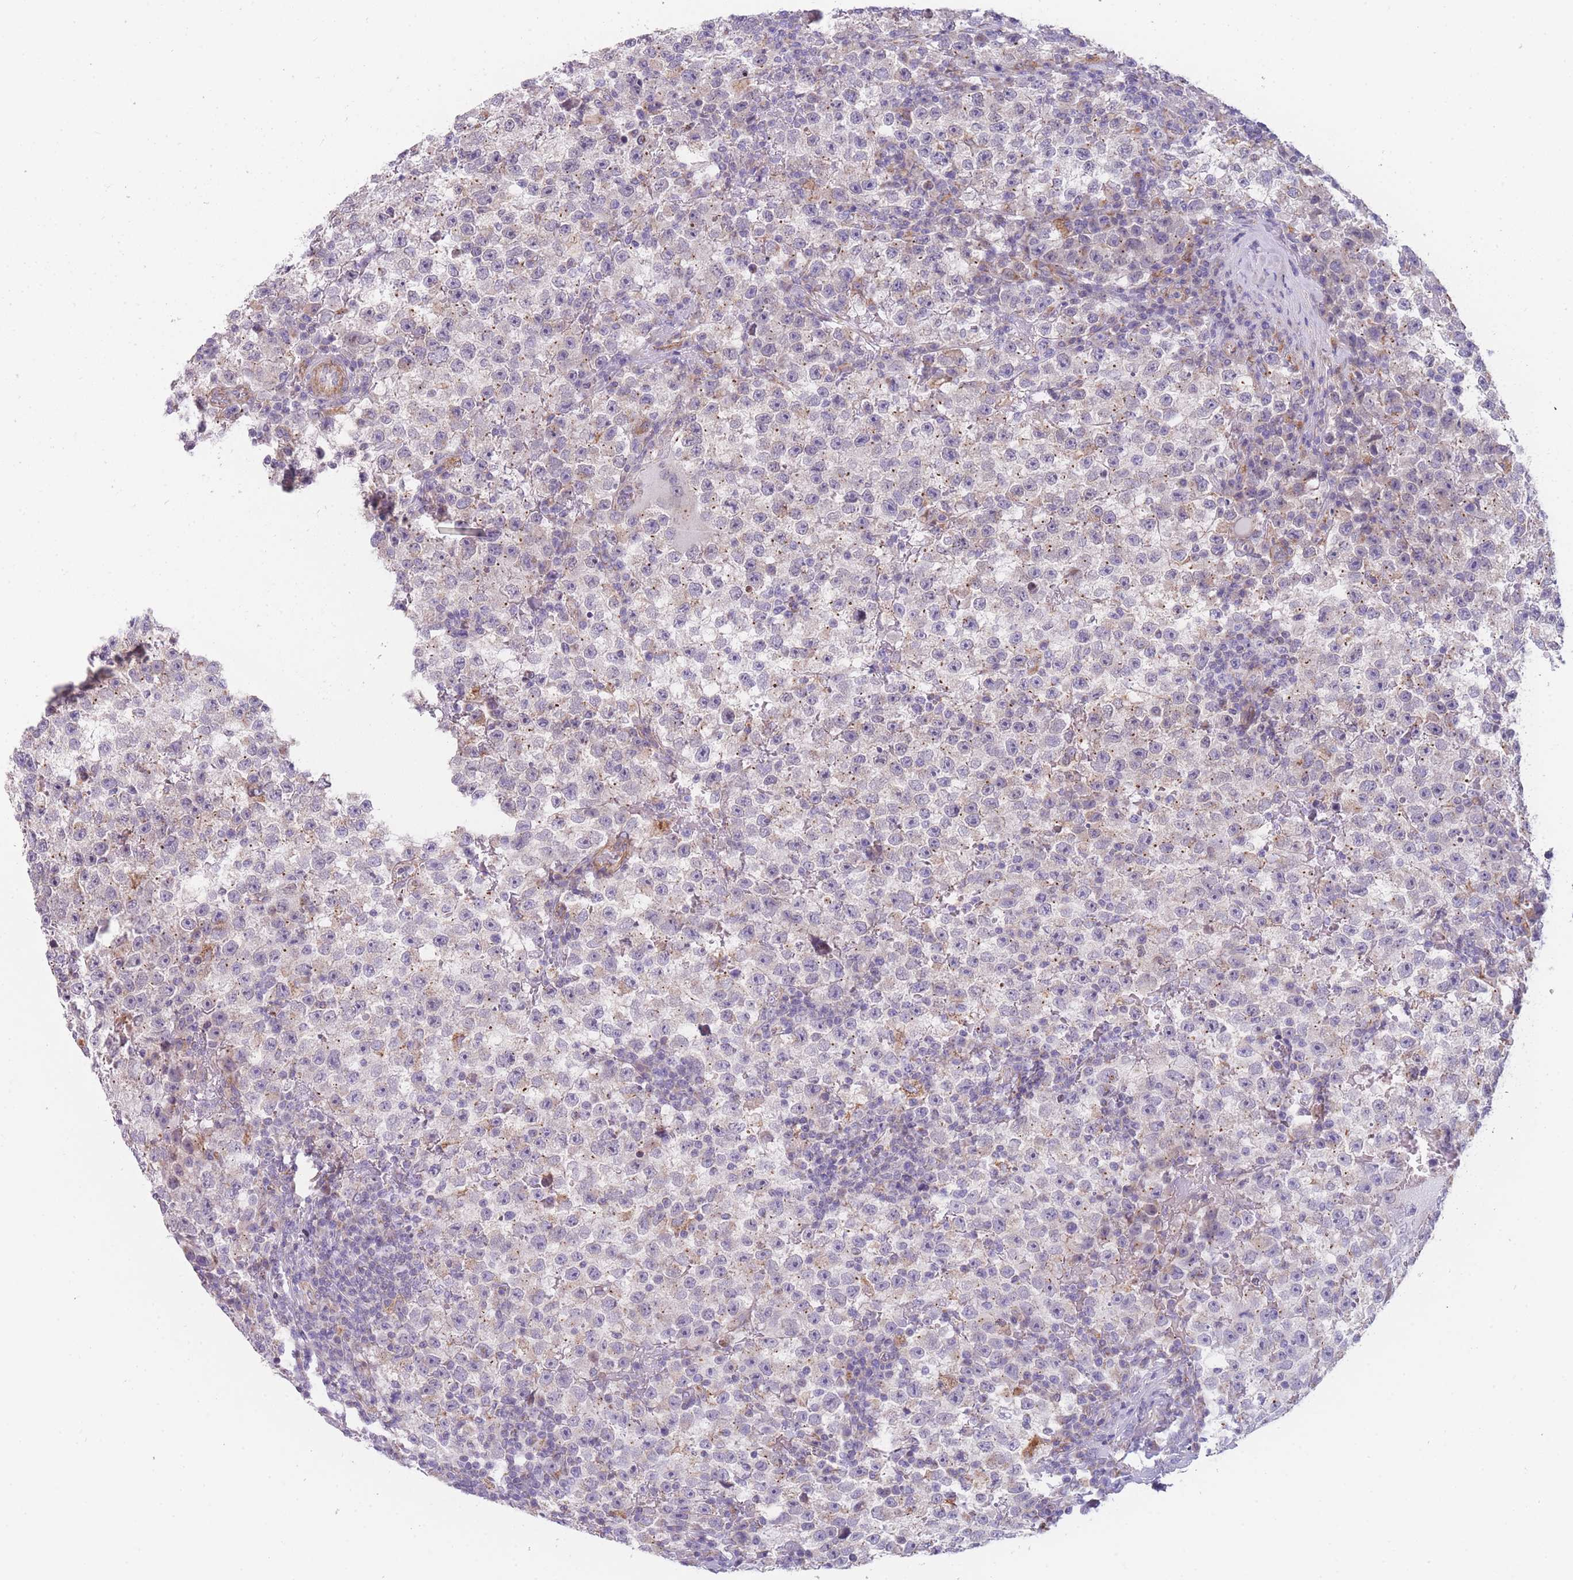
{"staining": {"intensity": "negative", "quantity": "none", "location": "none"}, "tissue": "testis cancer", "cell_type": "Tumor cells", "image_type": "cancer", "snomed": [{"axis": "morphology", "description": "Seminoma, NOS"}, {"axis": "topography", "description": "Testis"}], "caption": "Immunohistochemistry of seminoma (testis) reveals no positivity in tumor cells.", "gene": "SMPD4", "patient": {"sex": "male", "age": 22}}